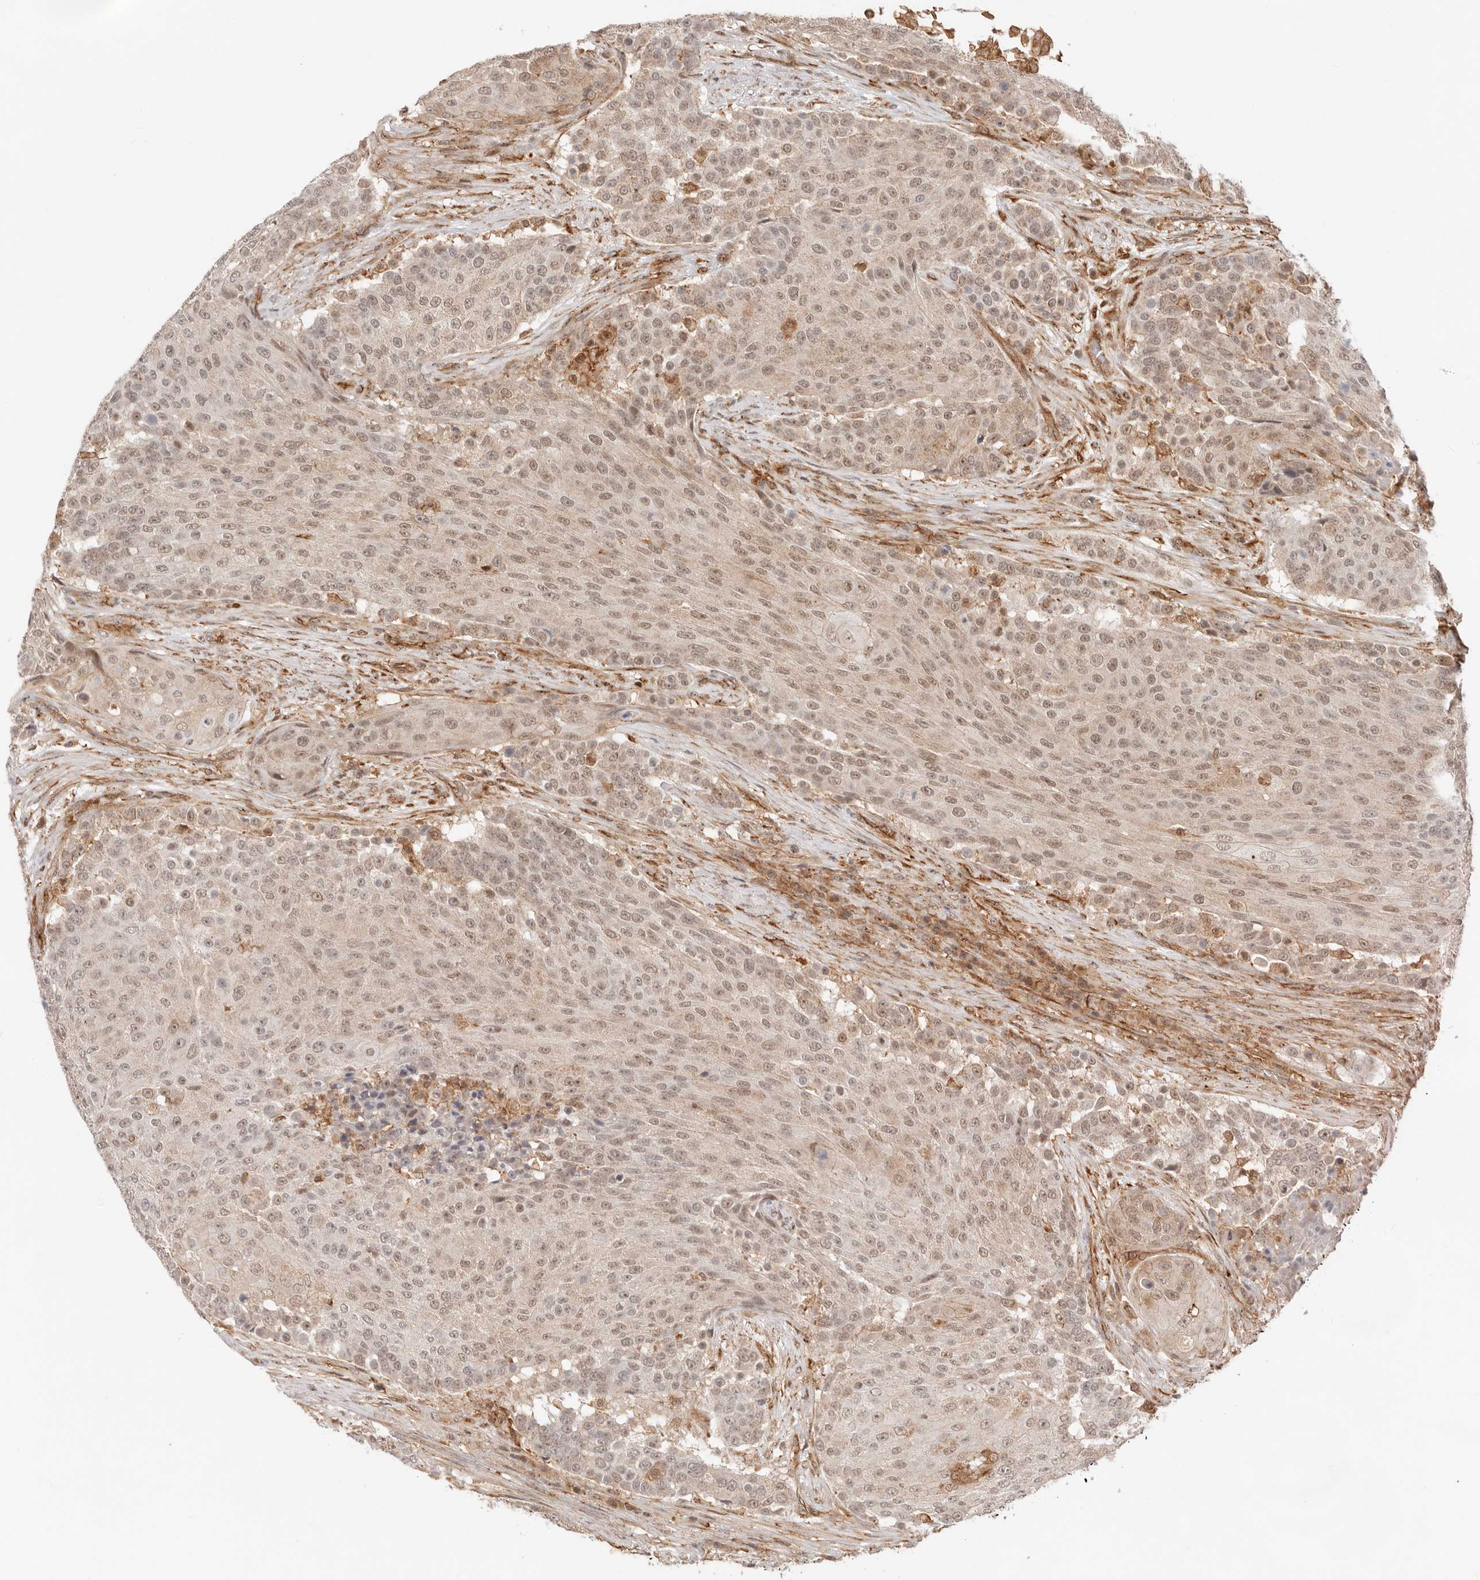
{"staining": {"intensity": "moderate", "quantity": "25%-75%", "location": "nuclear"}, "tissue": "urothelial cancer", "cell_type": "Tumor cells", "image_type": "cancer", "snomed": [{"axis": "morphology", "description": "Urothelial carcinoma, High grade"}, {"axis": "topography", "description": "Urinary bladder"}], "caption": "Immunohistochemistry (IHC) photomicrograph of neoplastic tissue: human urothelial carcinoma (high-grade) stained using immunohistochemistry (IHC) shows medium levels of moderate protein expression localized specifically in the nuclear of tumor cells, appearing as a nuclear brown color.", "gene": "HEXD", "patient": {"sex": "female", "age": 63}}